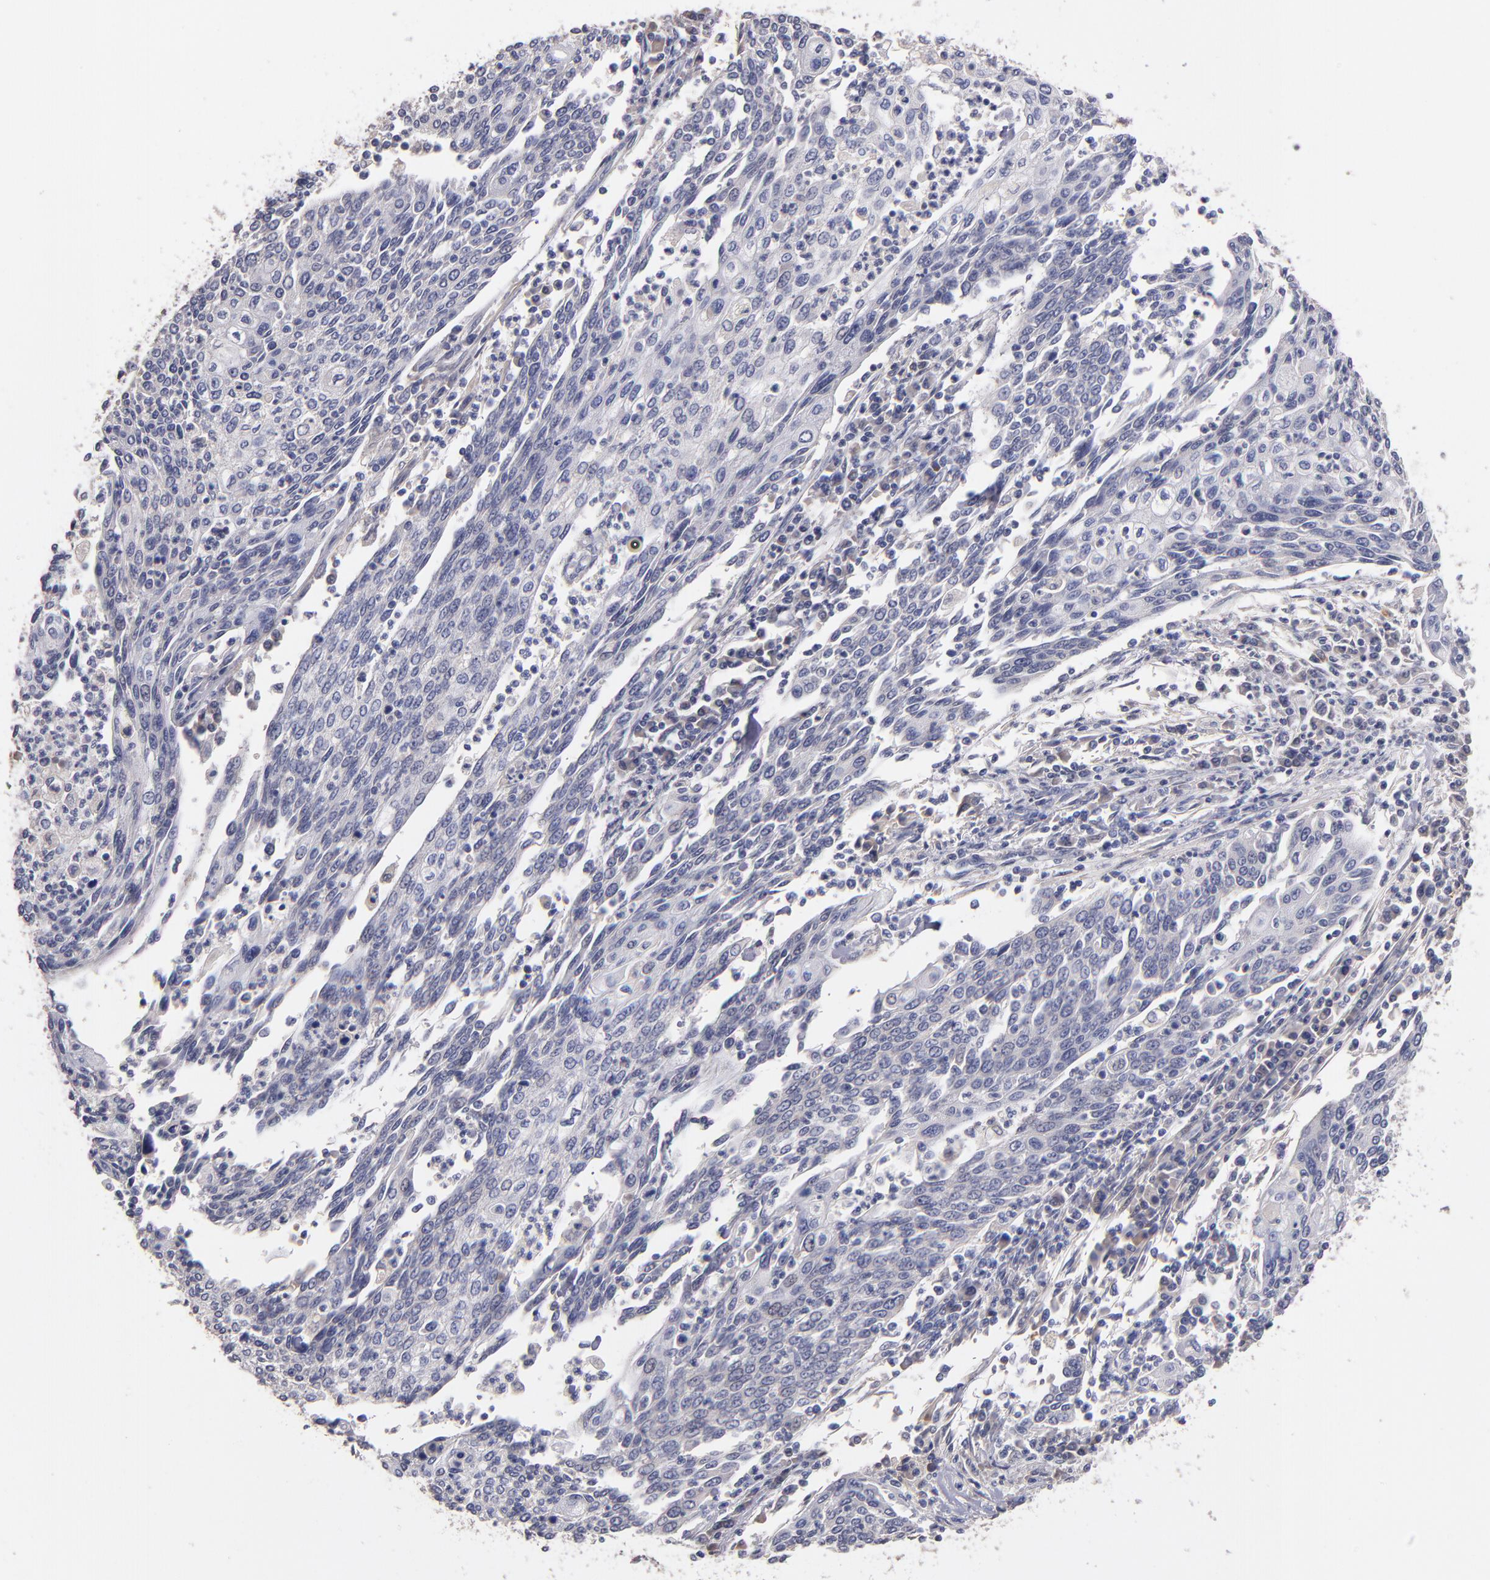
{"staining": {"intensity": "weak", "quantity": "<25%", "location": "cytoplasmic/membranous"}, "tissue": "cervical cancer", "cell_type": "Tumor cells", "image_type": "cancer", "snomed": [{"axis": "morphology", "description": "Squamous cell carcinoma, NOS"}, {"axis": "topography", "description": "Cervix"}], "caption": "Protein analysis of squamous cell carcinoma (cervical) exhibits no significant staining in tumor cells. (Stains: DAB (3,3'-diaminobenzidine) immunohistochemistry with hematoxylin counter stain, Microscopy: brightfield microscopy at high magnification).", "gene": "MAGEE1", "patient": {"sex": "female", "age": 40}}